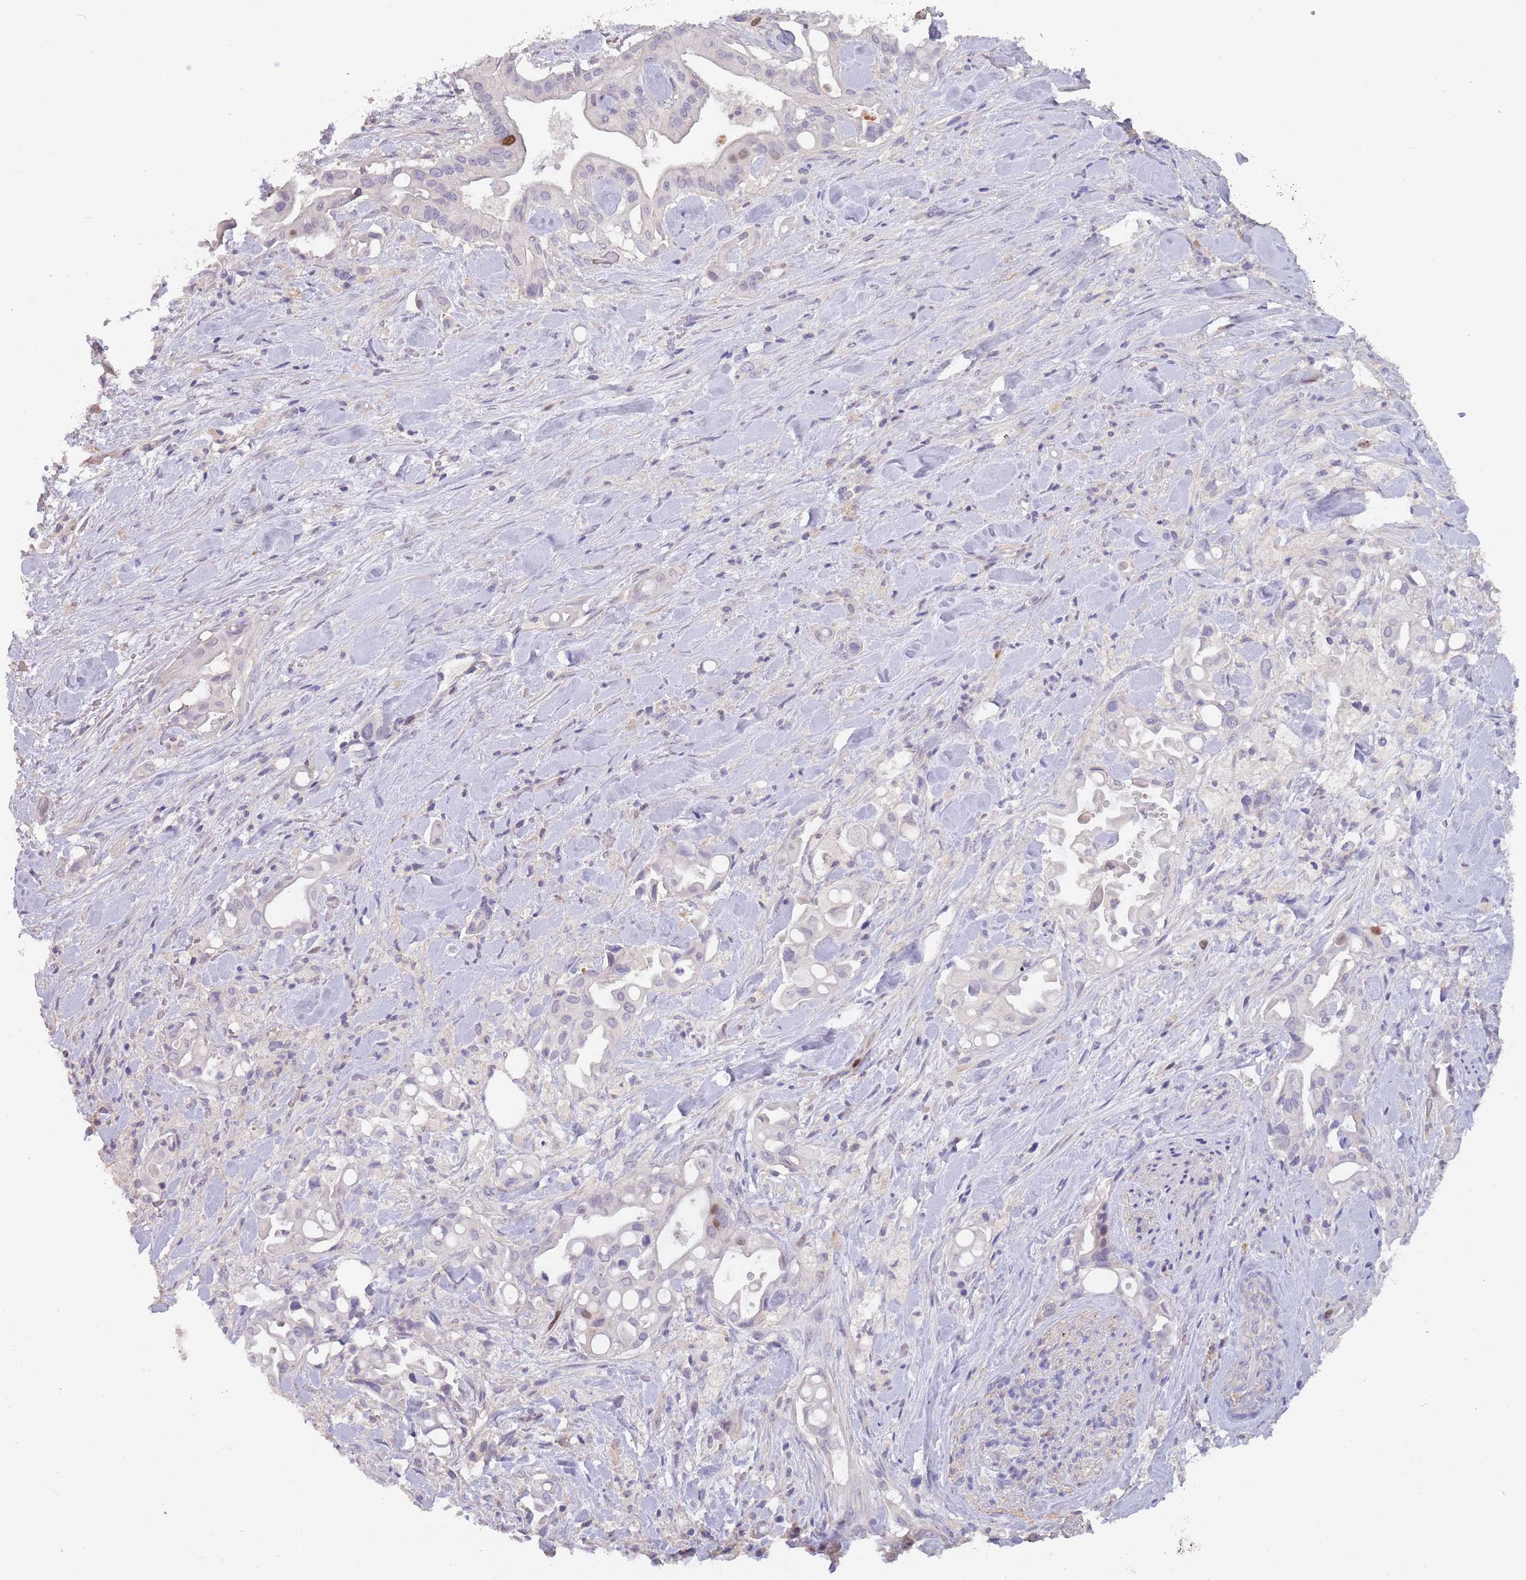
{"staining": {"intensity": "moderate", "quantity": "<25%", "location": "cytoplasmic/membranous"}, "tissue": "liver cancer", "cell_type": "Tumor cells", "image_type": "cancer", "snomed": [{"axis": "morphology", "description": "Cholangiocarcinoma"}, {"axis": "topography", "description": "Liver"}], "caption": "The histopathology image reveals immunohistochemical staining of liver cancer. There is moderate cytoplasmic/membranous staining is identified in approximately <25% of tumor cells.", "gene": "PIMREG", "patient": {"sex": "female", "age": 68}}